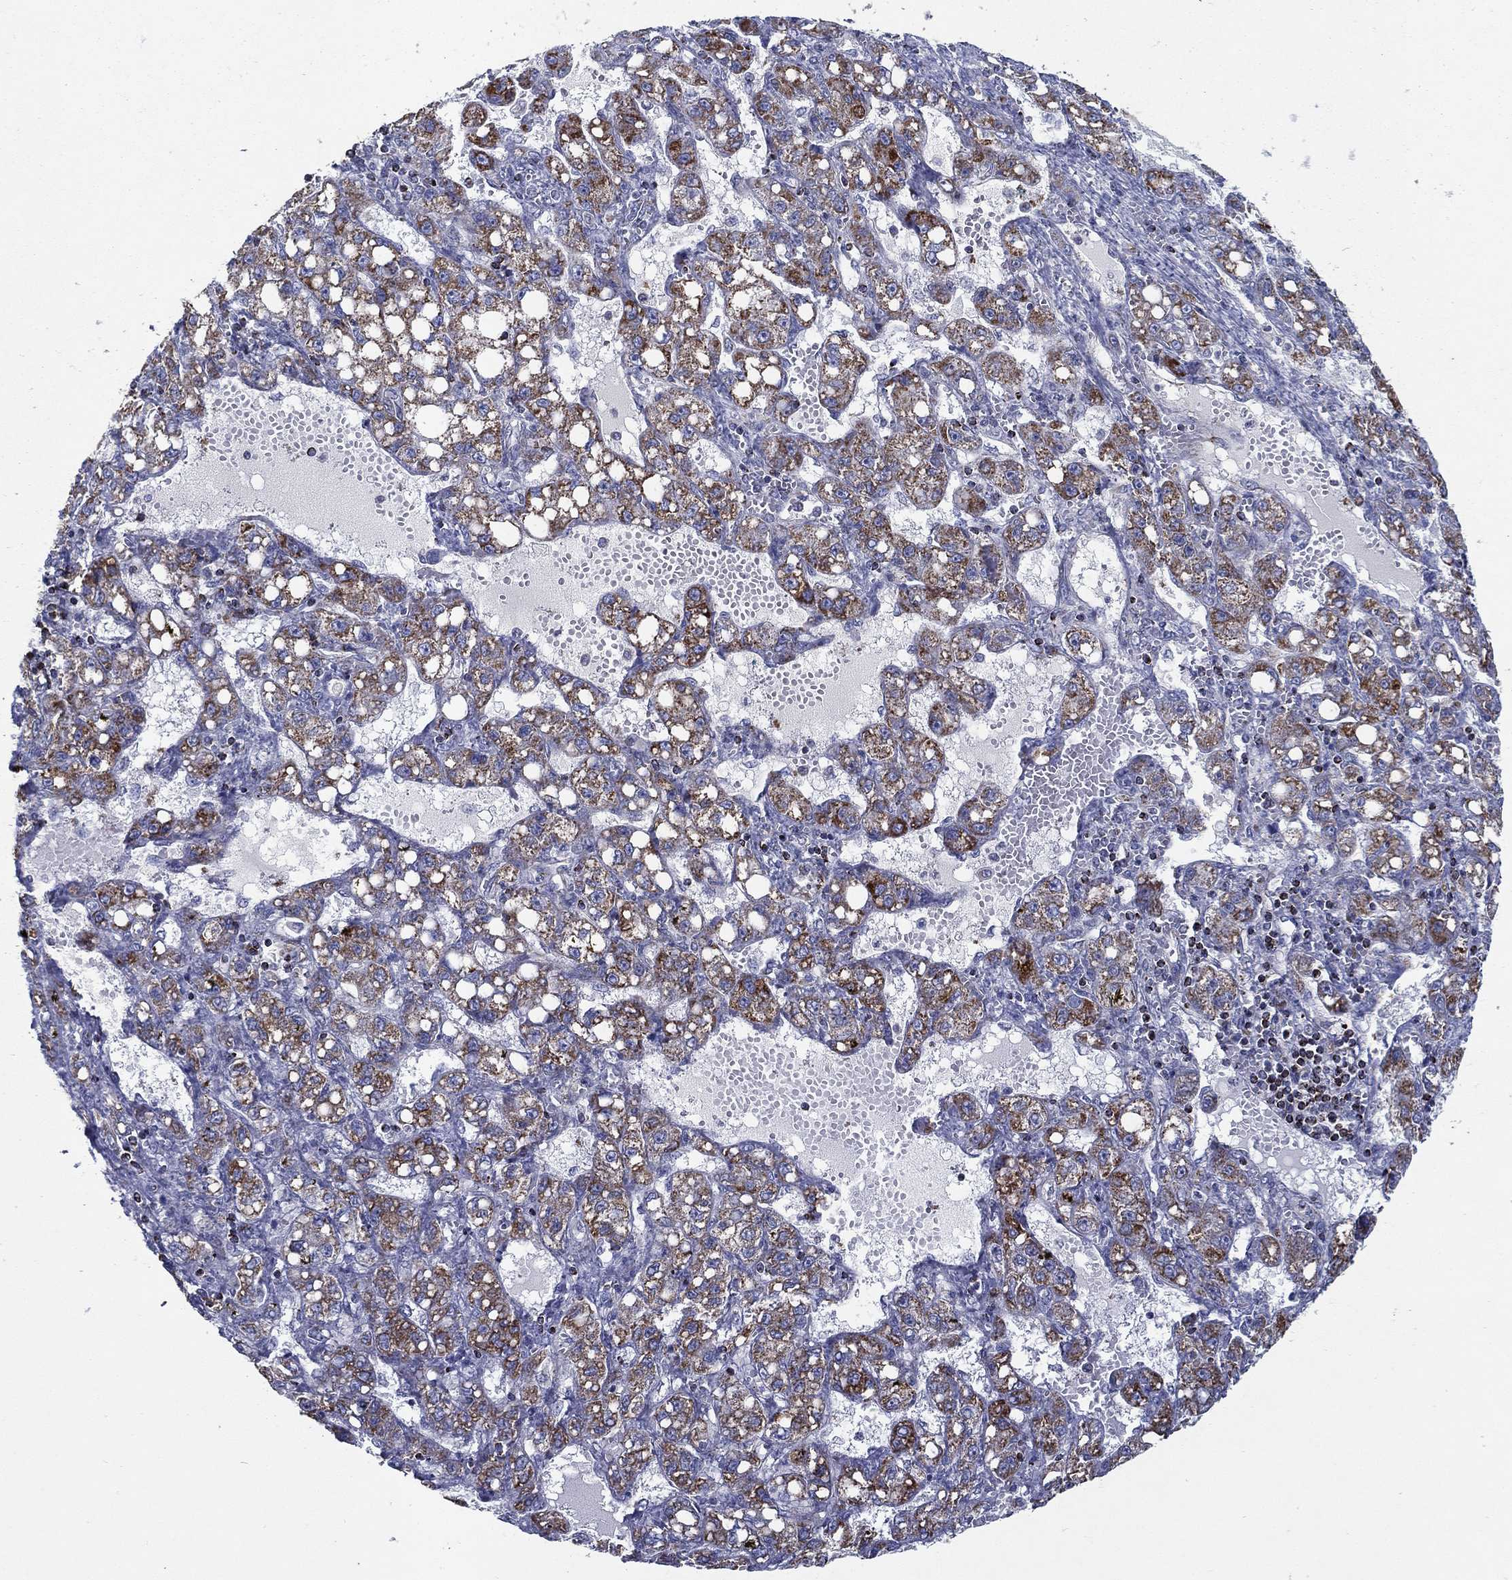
{"staining": {"intensity": "moderate", "quantity": ">75%", "location": "cytoplasmic/membranous"}, "tissue": "liver cancer", "cell_type": "Tumor cells", "image_type": "cancer", "snomed": [{"axis": "morphology", "description": "Carcinoma, Hepatocellular, NOS"}, {"axis": "topography", "description": "Liver"}], "caption": "DAB (3,3'-diaminobenzidine) immunohistochemical staining of human liver hepatocellular carcinoma displays moderate cytoplasmic/membranous protein staining in approximately >75% of tumor cells. Nuclei are stained in blue.", "gene": "SFXN1", "patient": {"sex": "female", "age": 65}}